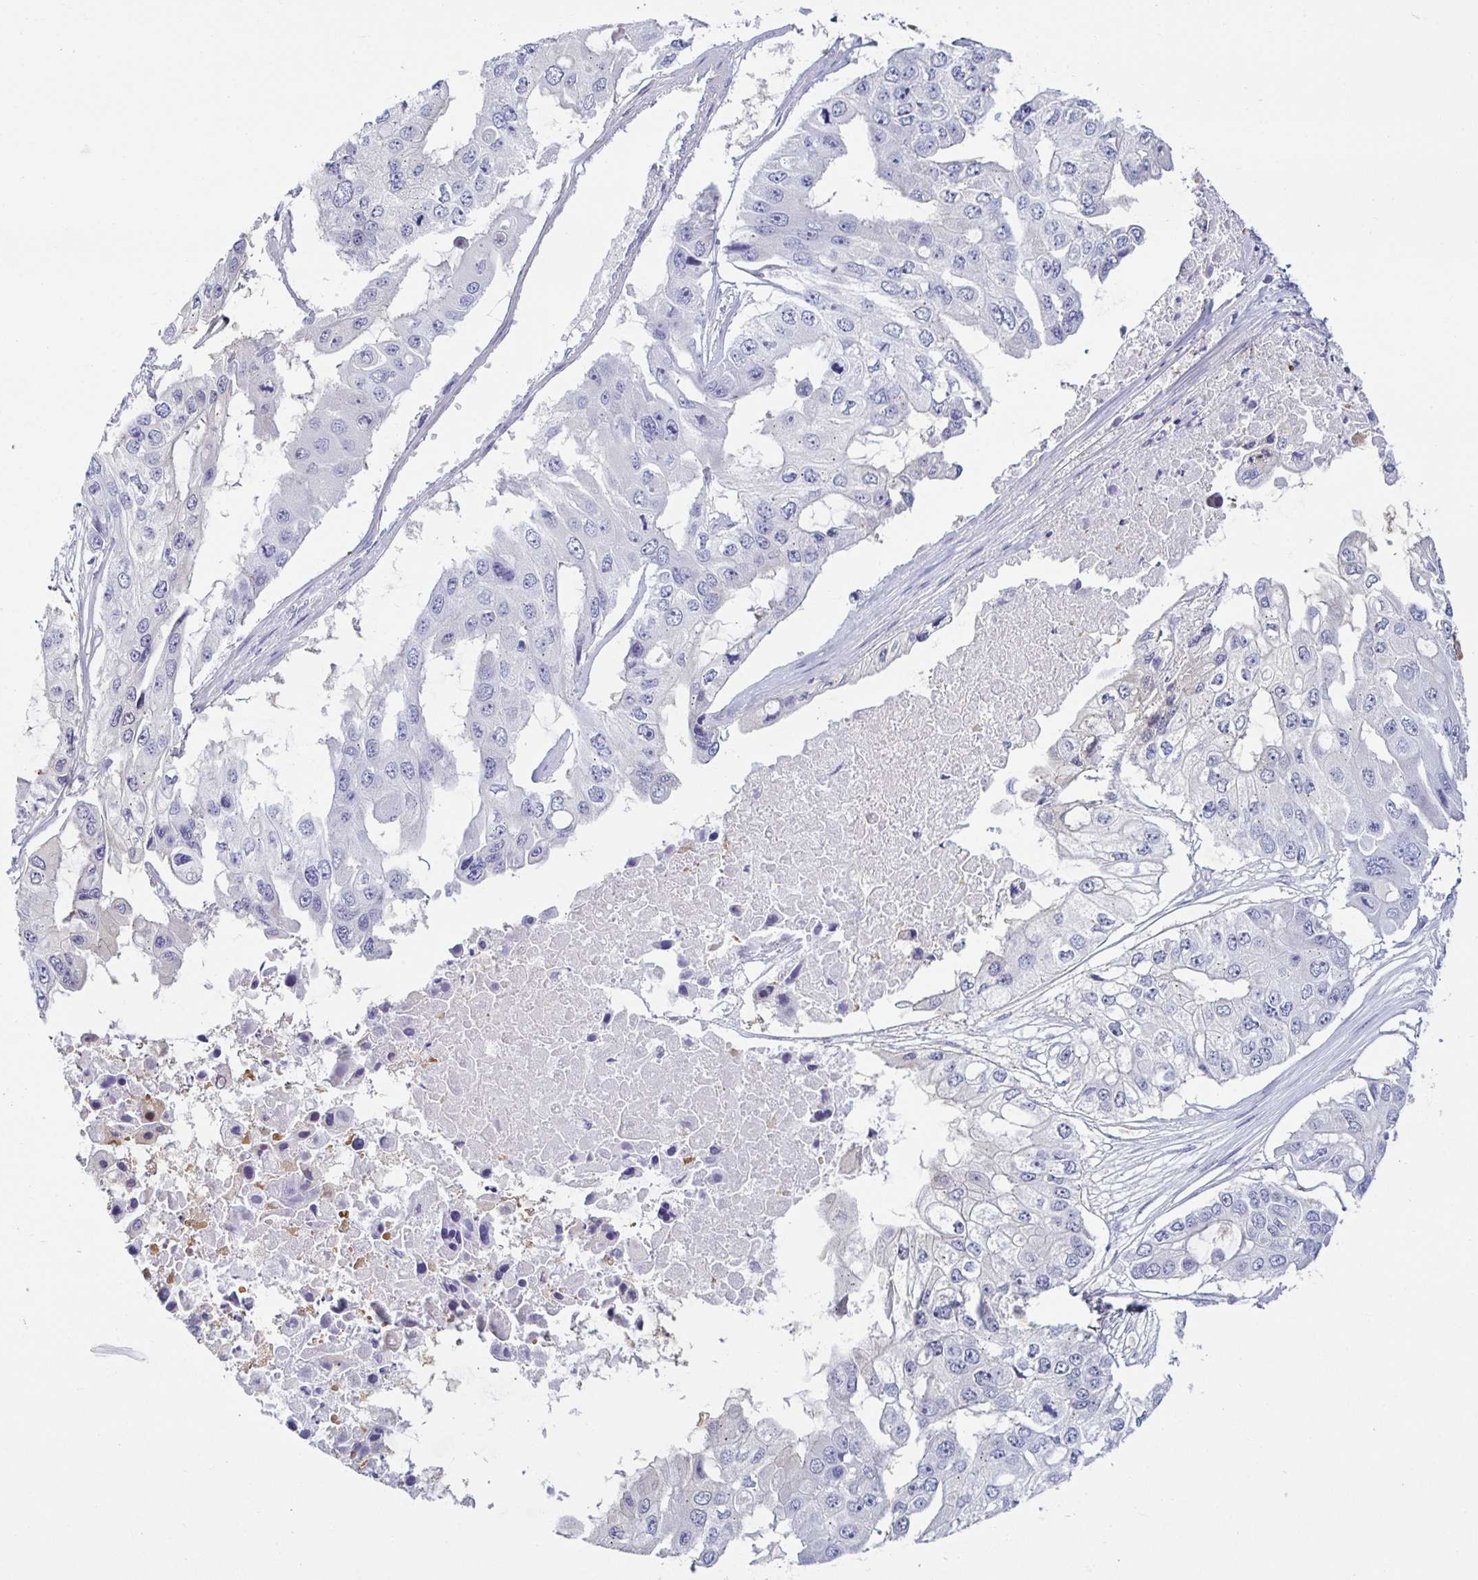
{"staining": {"intensity": "negative", "quantity": "none", "location": "none"}, "tissue": "ovarian cancer", "cell_type": "Tumor cells", "image_type": "cancer", "snomed": [{"axis": "morphology", "description": "Cystadenocarcinoma, serous, NOS"}, {"axis": "topography", "description": "Ovary"}], "caption": "DAB immunohistochemical staining of ovarian cancer (serous cystadenocarcinoma) reveals no significant expression in tumor cells.", "gene": "MON2", "patient": {"sex": "female", "age": 56}}